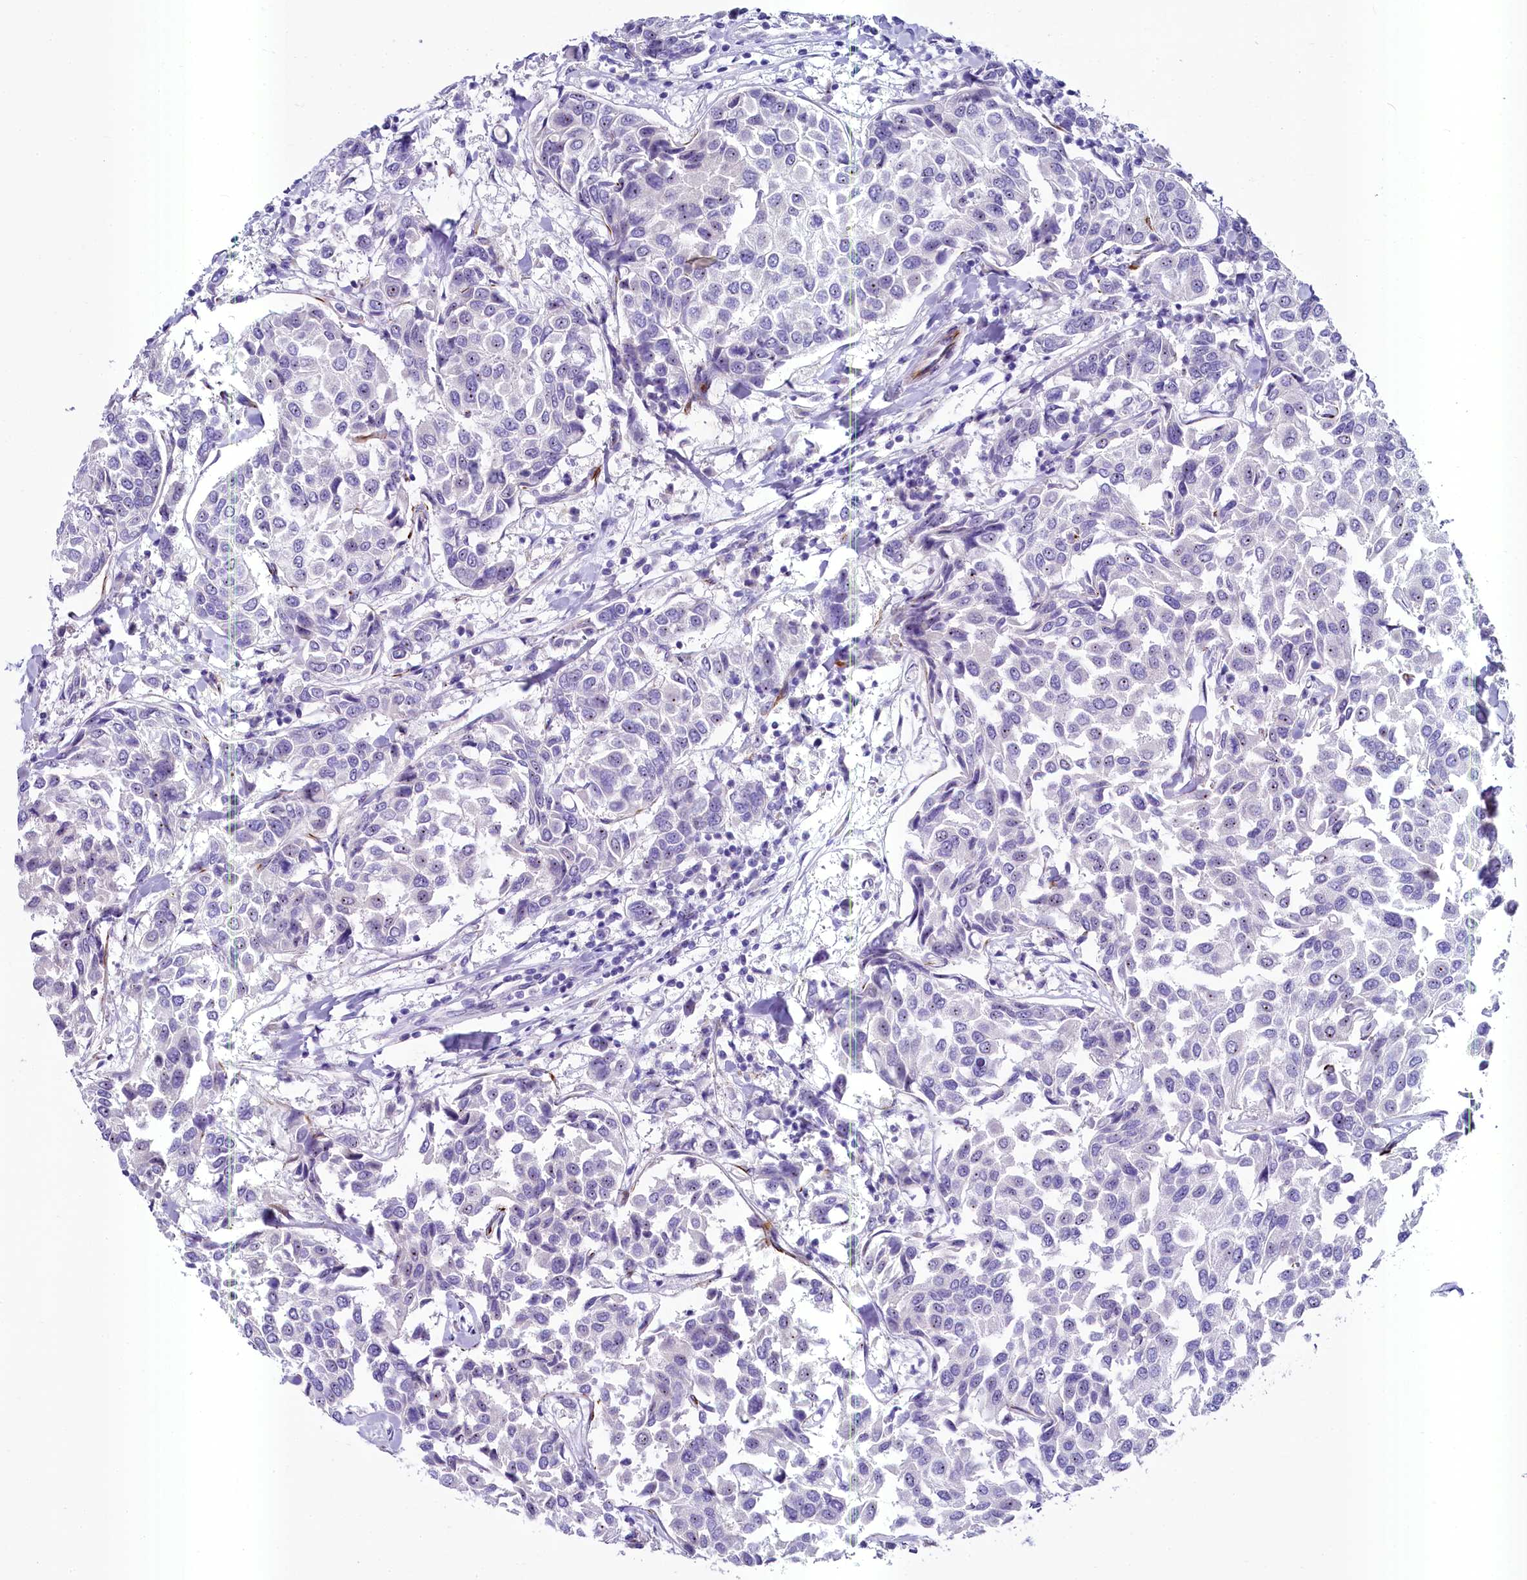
{"staining": {"intensity": "negative", "quantity": "none", "location": "none"}, "tissue": "breast cancer", "cell_type": "Tumor cells", "image_type": "cancer", "snomed": [{"axis": "morphology", "description": "Duct carcinoma"}, {"axis": "topography", "description": "Breast"}], "caption": "An IHC photomicrograph of breast cancer (intraductal carcinoma) is shown. There is no staining in tumor cells of breast cancer (intraductal carcinoma).", "gene": "SH3TC2", "patient": {"sex": "female", "age": 55}}